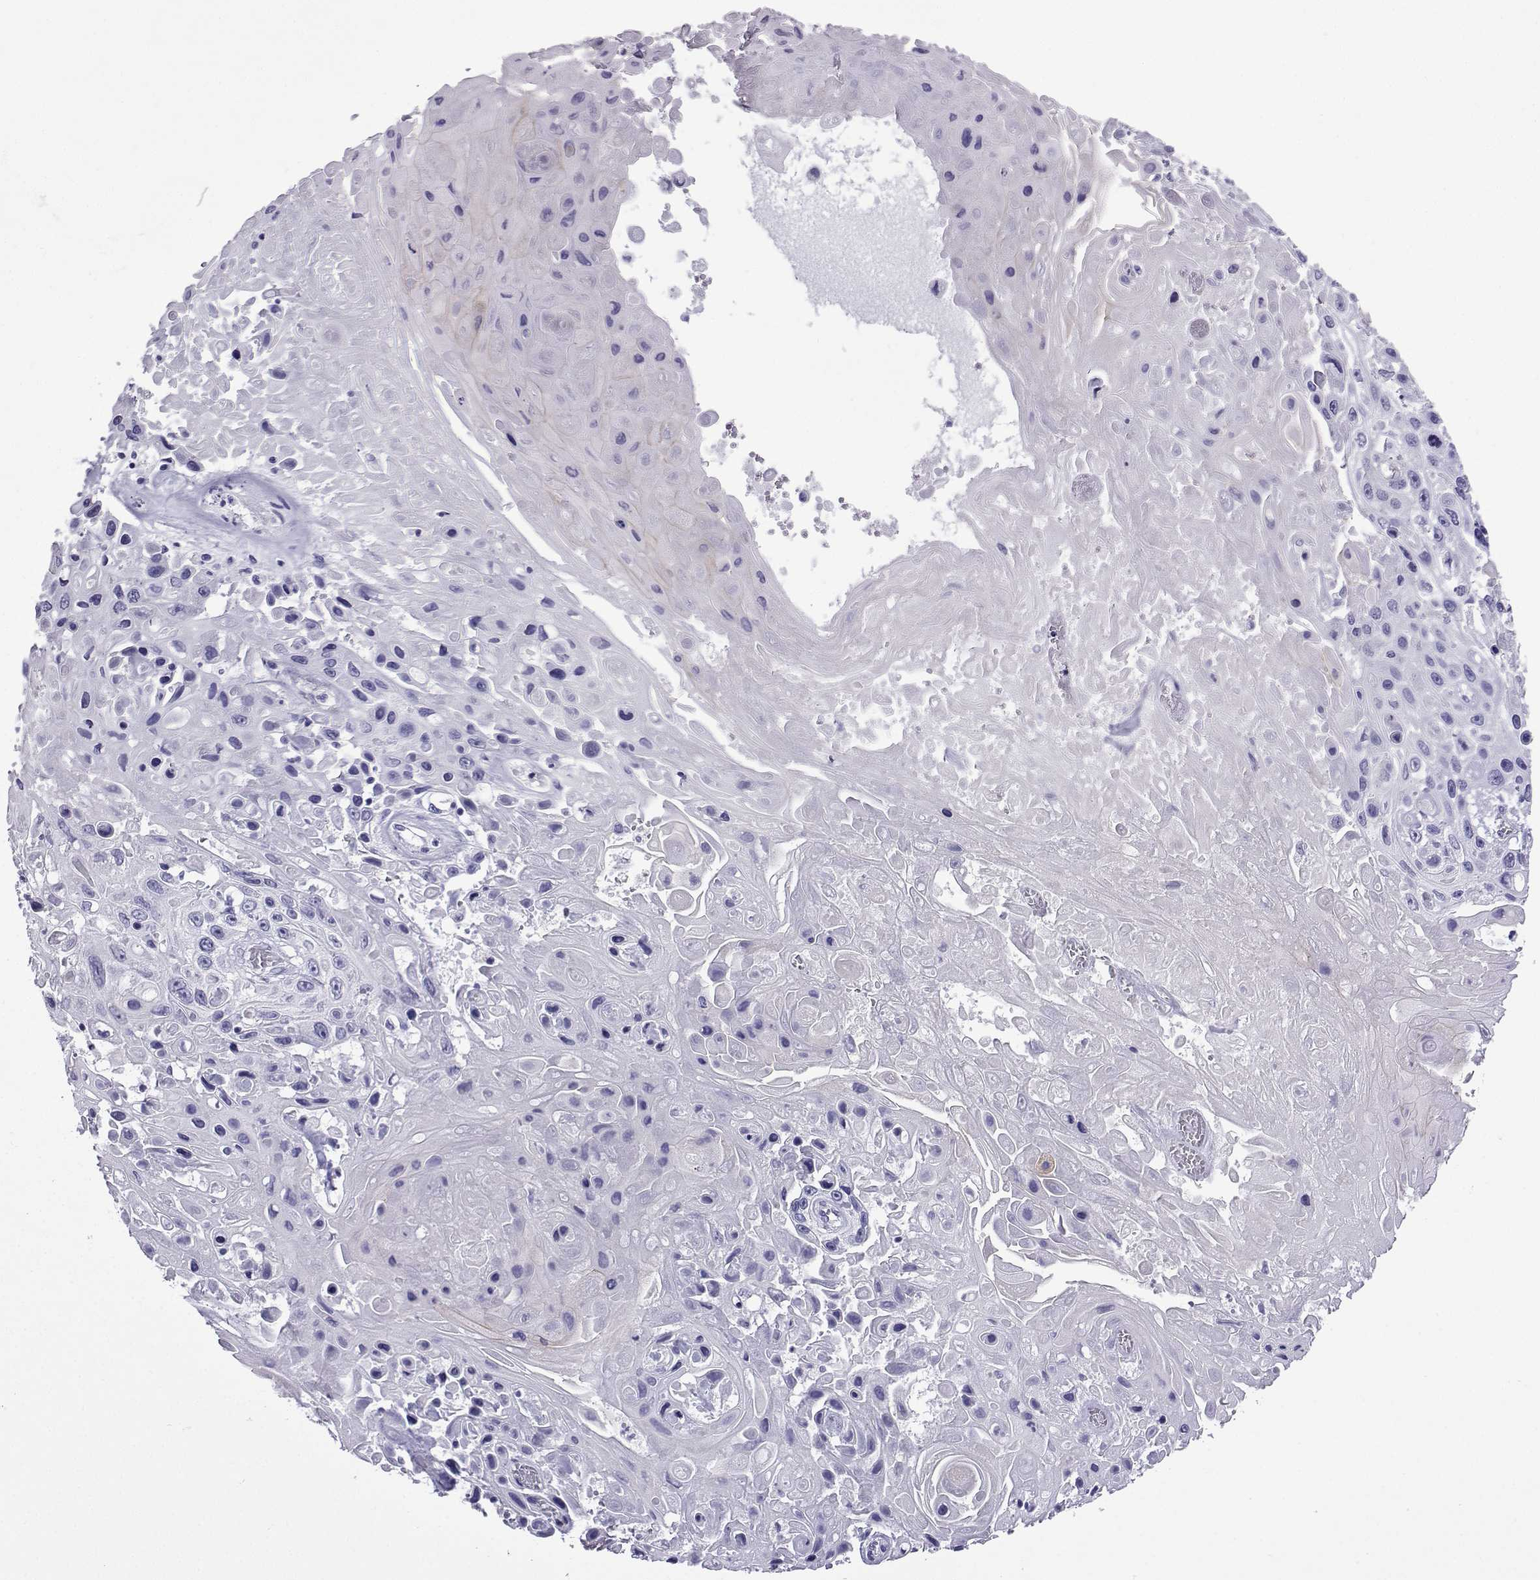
{"staining": {"intensity": "negative", "quantity": "none", "location": "none"}, "tissue": "skin cancer", "cell_type": "Tumor cells", "image_type": "cancer", "snomed": [{"axis": "morphology", "description": "Squamous cell carcinoma, NOS"}, {"axis": "topography", "description": "Skin"}], "caption": "This micrograph is of skin cancer (squamous cell carcinoma) stained with IHC to label a protein in brown with the nuclei are counter-stained blue. There is no expression in tumor cells. (Stains: DAB immunohistochemistry (IHC) with hematoxylin counter stain, Microscopy: brightfield microscopy at high magnification).", "gene": "KCNF1", "patient": {"sex": "male", "age": 82}}